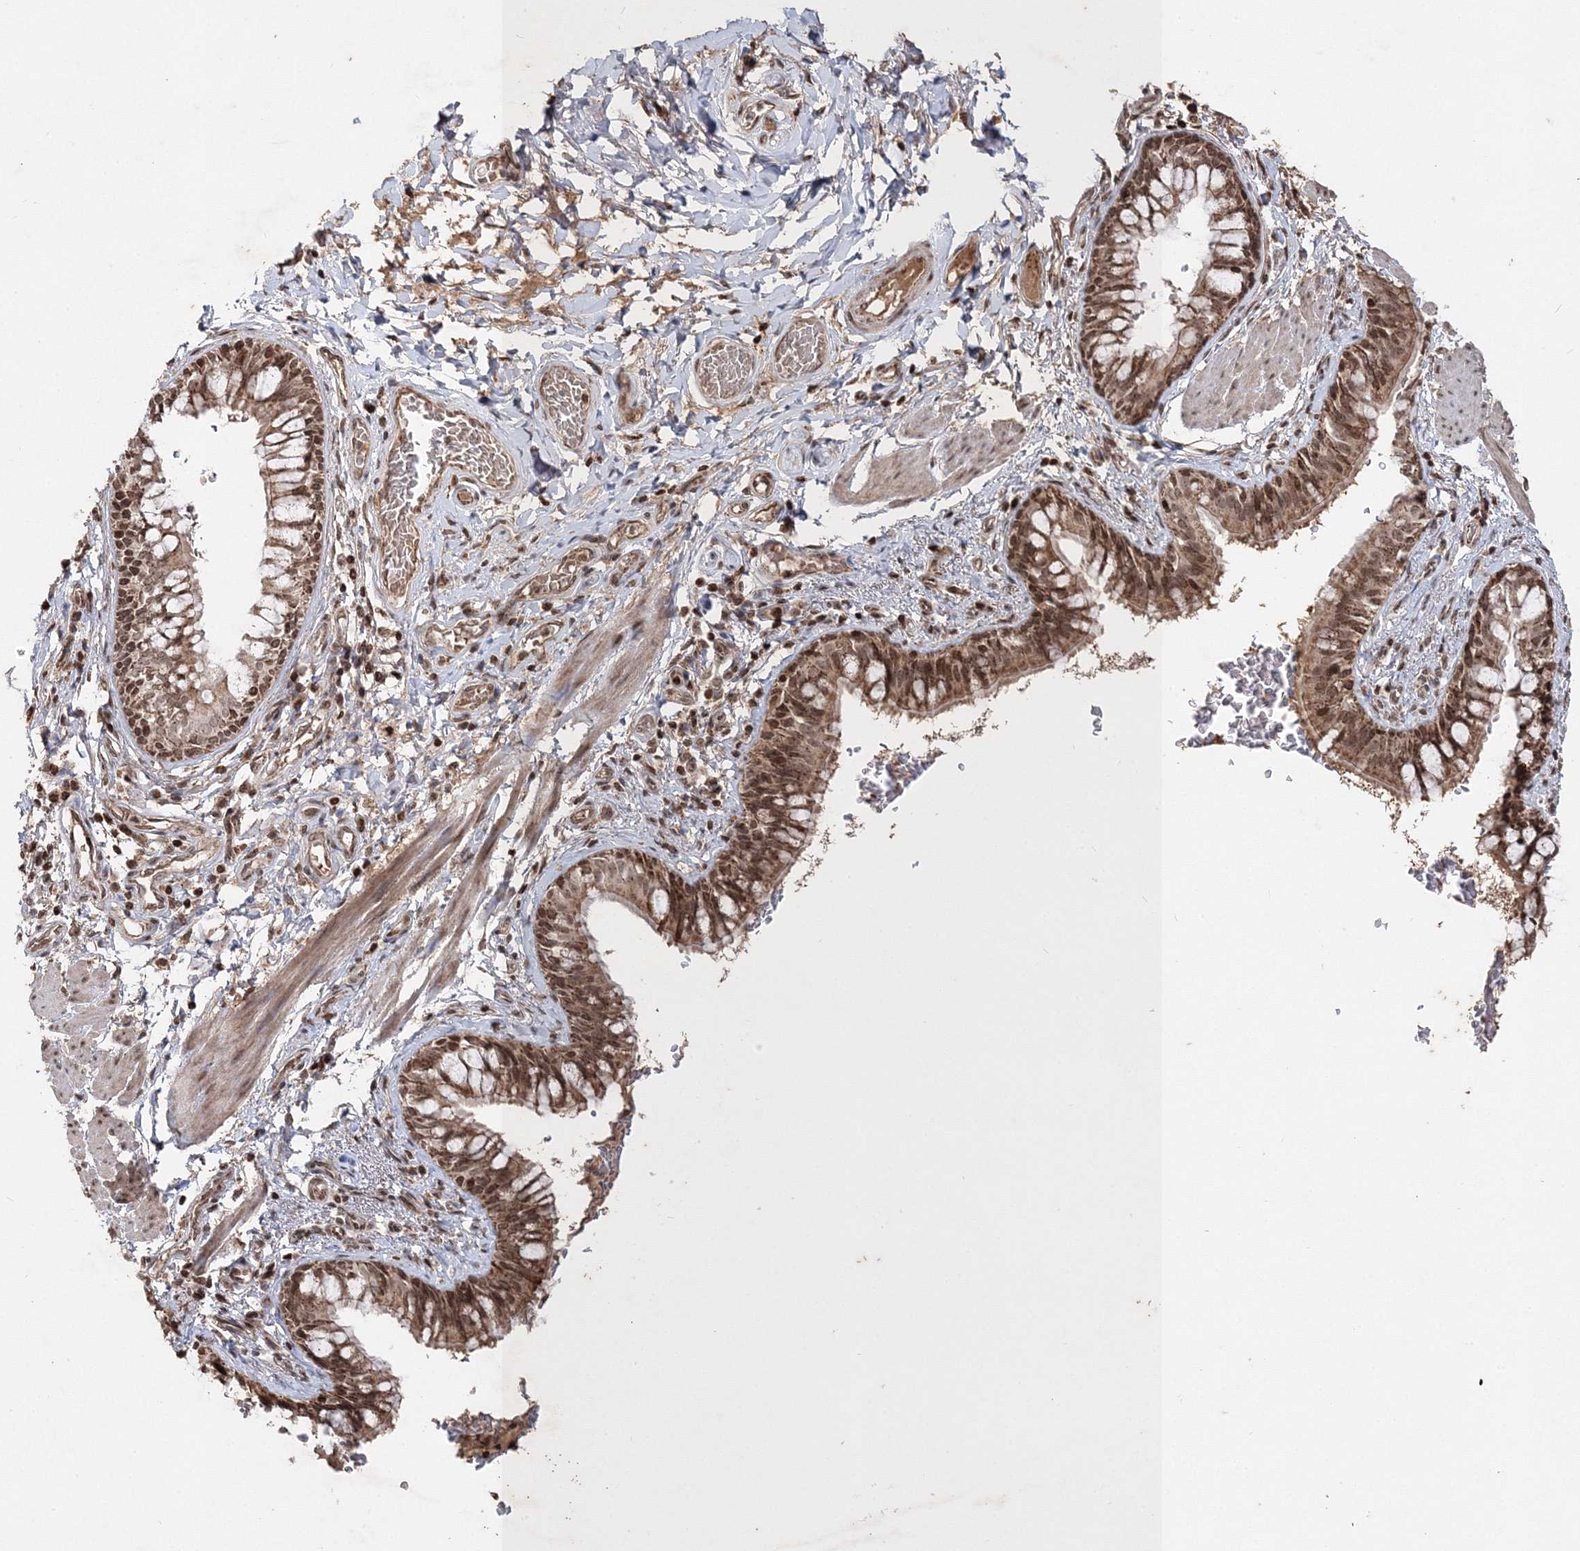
{"staining": {"intensity": "moderate", "quantity": ">75%", "location": "cytoplasmic/membranous,nuclear"}, "tissue": "bronchus", "cell_type": "Respiratory epithelial cells", "image_type": "normal", "snomed": [{"axis": "morphology", "description": "Normal tissue, NOS"}, {"axis": "topography", "description": "Cartilage tissue"}, {"axis": "topography", "description": "Bronchus"}], "caption": "Immunohistochemistry (IHC) (DAB (3,3'-diaminobenzidine)) staining of benign bronchus displays moderate cytoplasmic/membranous,nuclear protein staining in about >75% of respiratory epithelial cells. (Stains: DAB (3,3'-diaminobenzidine) in brown, nuclei in blue, Microscopy: brightfield microscopy at high magnification).", "gene": "CARM1", "patient": {"sex": "female", "age": 36}}